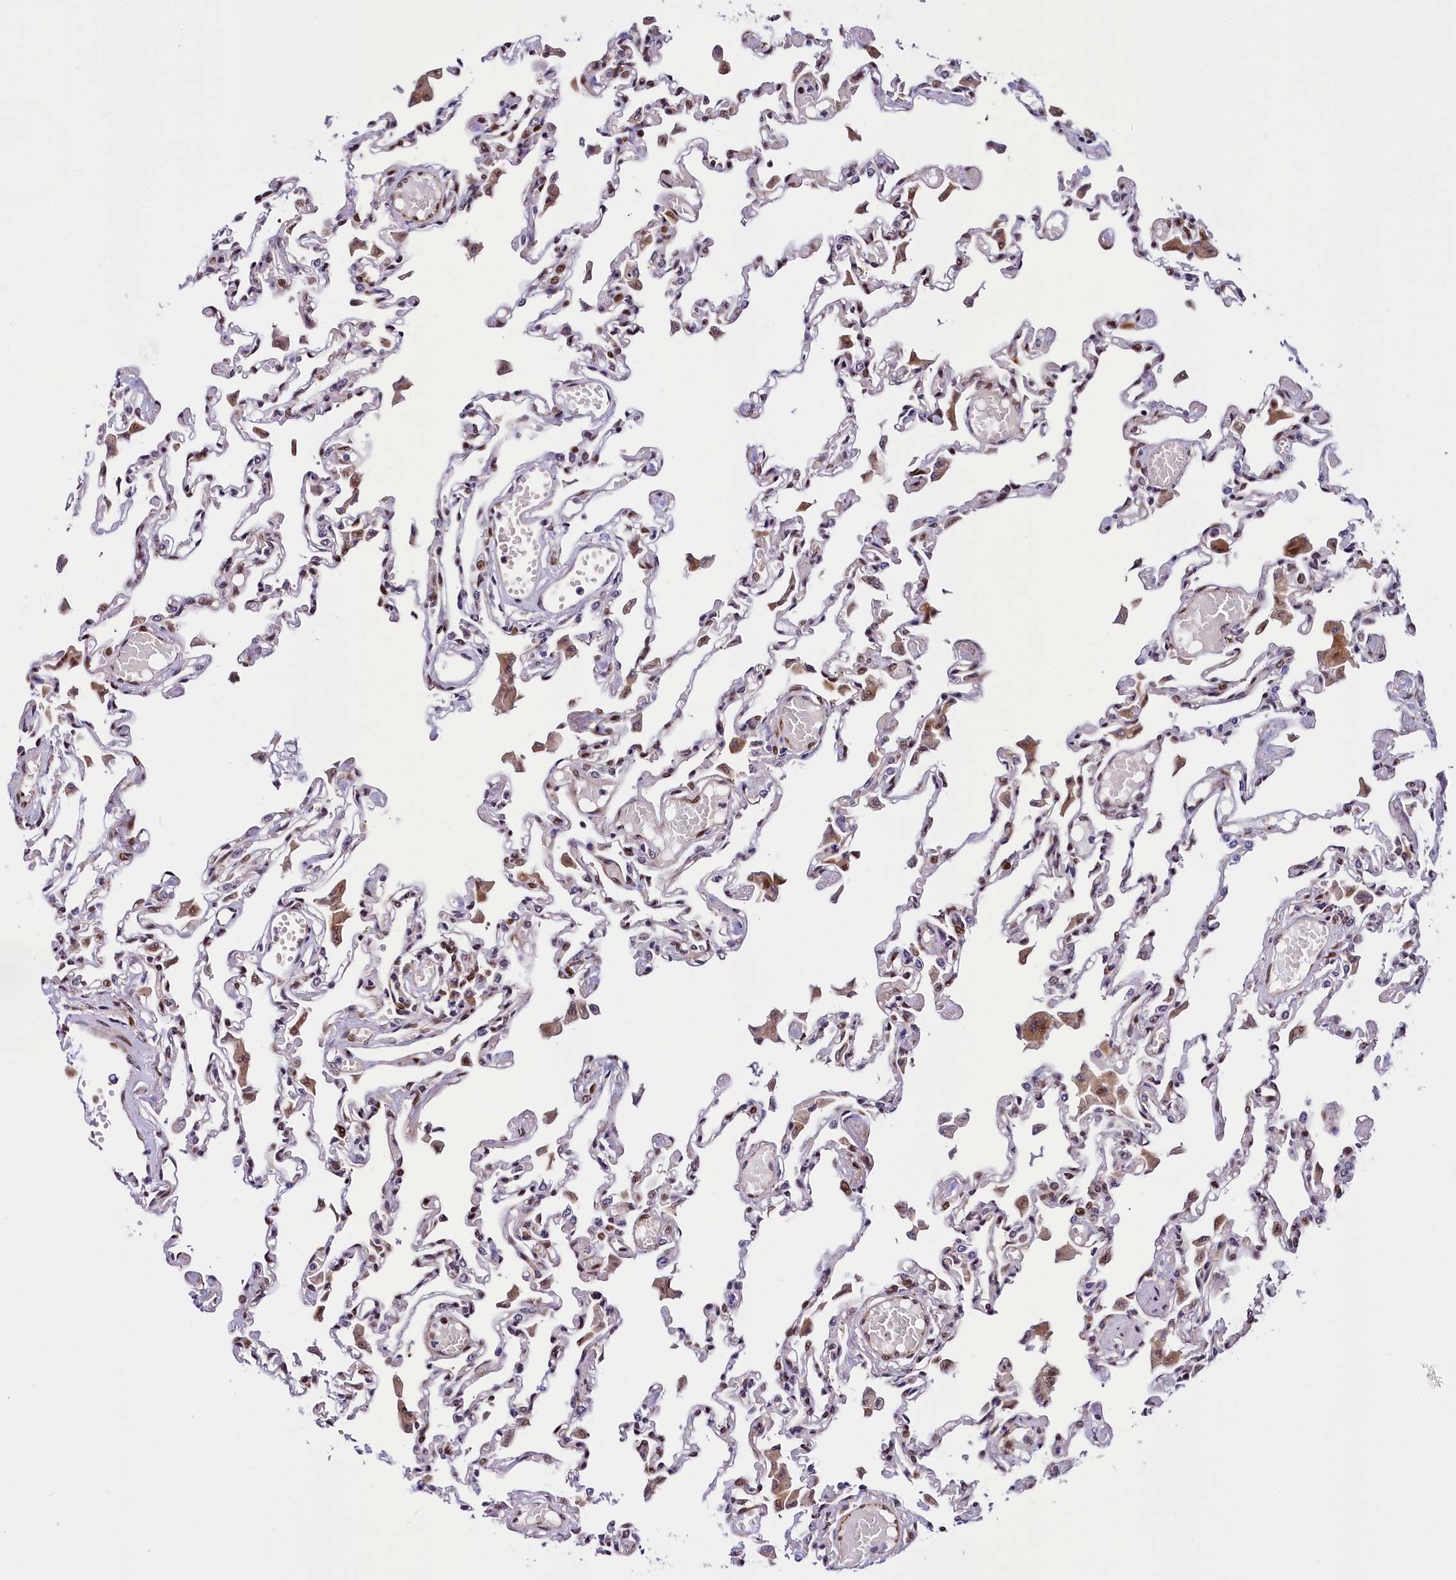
{"staining": {"intensity": "moderate", "quantity": "<25%", "location": "nuclear"}, "tissue": "lung", "cell_type": "Alveolar cells", "image_type": "normal", "snomed": [{"axis": "morphology", "description": "Normal tissue, NOS"}, {"axis": "topography", "description": "Bronchus"}, {"axis": "topography", "description": "Lung"}], "caption": "IHC (DAB (3,3'-diaminobenzidine)) staining of benign lung demonstrates moderate nuclear protein staining in about <25% of alveolar cells.", "gene": "TRMT112", "patient": {"sex": "female", "age": 49}}